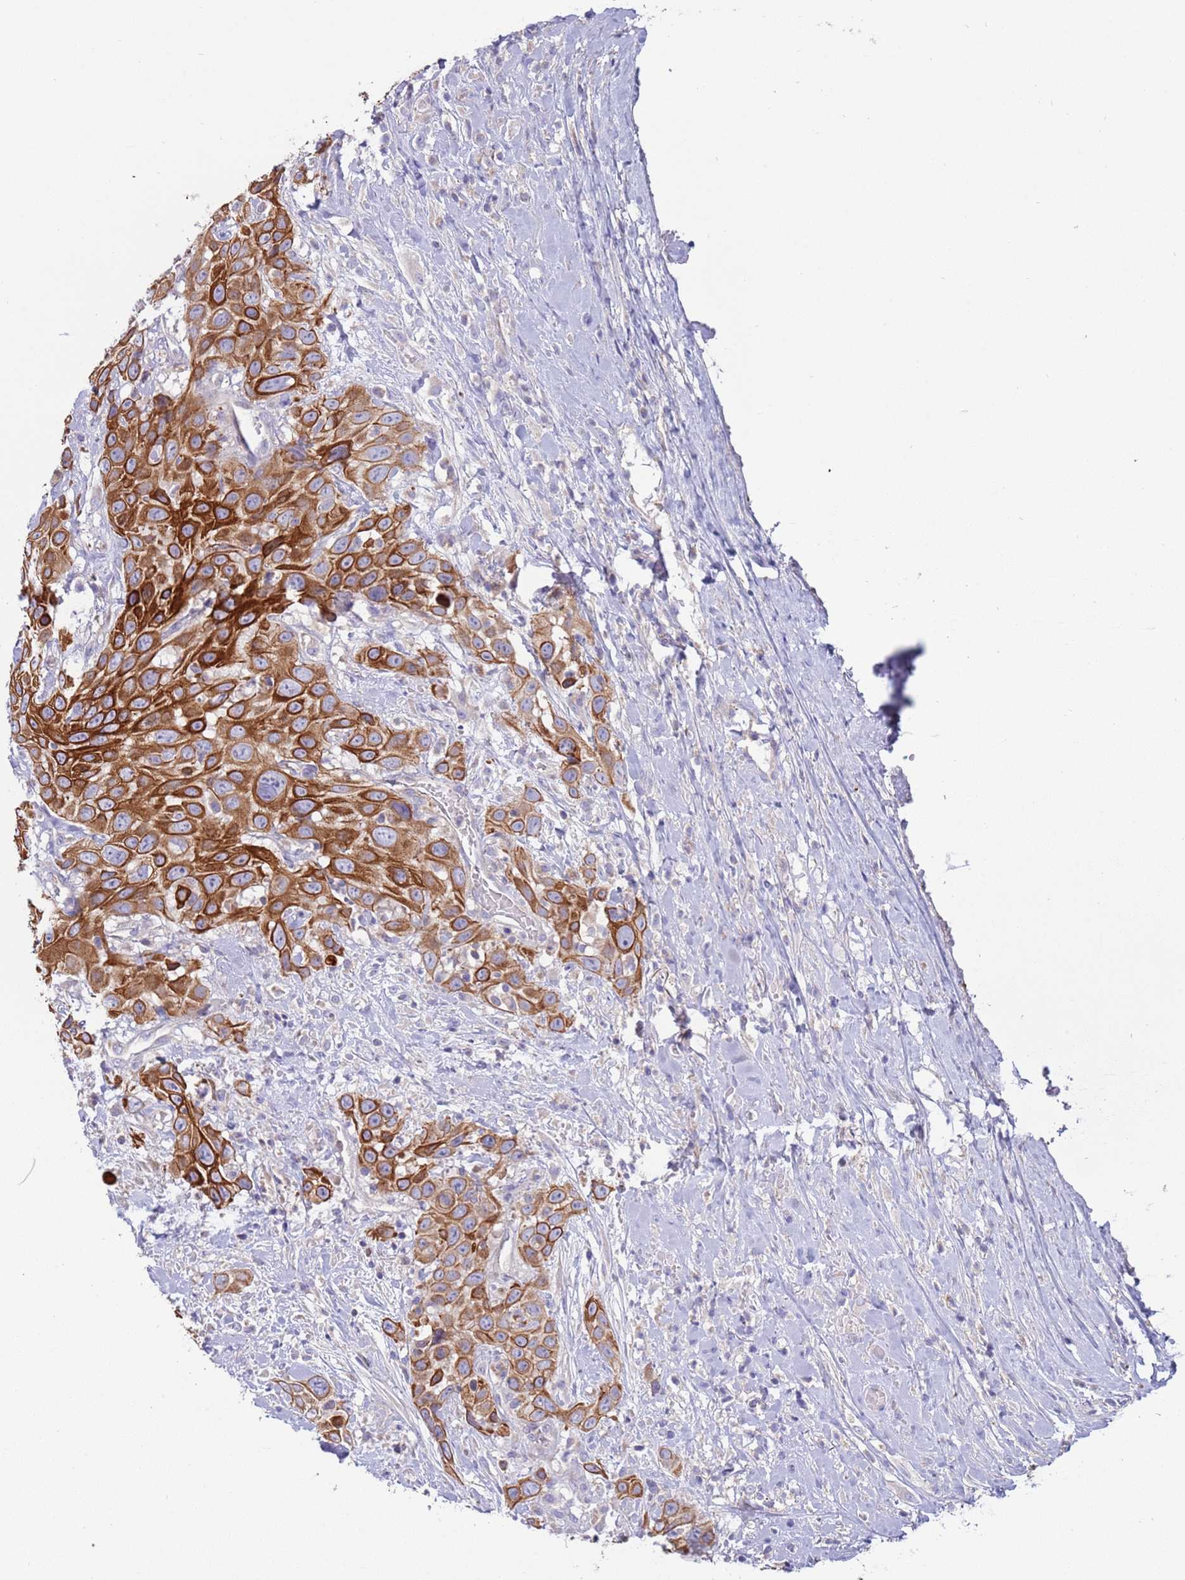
{"staining": {"intensity": "strong", "quantity": ">75%", "location": "cytoplasmic/membranous"}, "tissue": "head and neck cancer", "cell_type": "Tumor cells", "image_type": "cancer", "snomed": [{"axis": "morphology", "description": "Squamous cell carcinoma, NOS"}, {"axis": "topography", "description": "Head-Neck"}], "caption": "Head and neck cancer (squamous cell carcinoma) stained with IHC shows strong cytoplasmic/membranous positivity in about >75% of tumor cells.", "gene": "UQCRQ", "patient": {"sex": "male", "age": 81}}